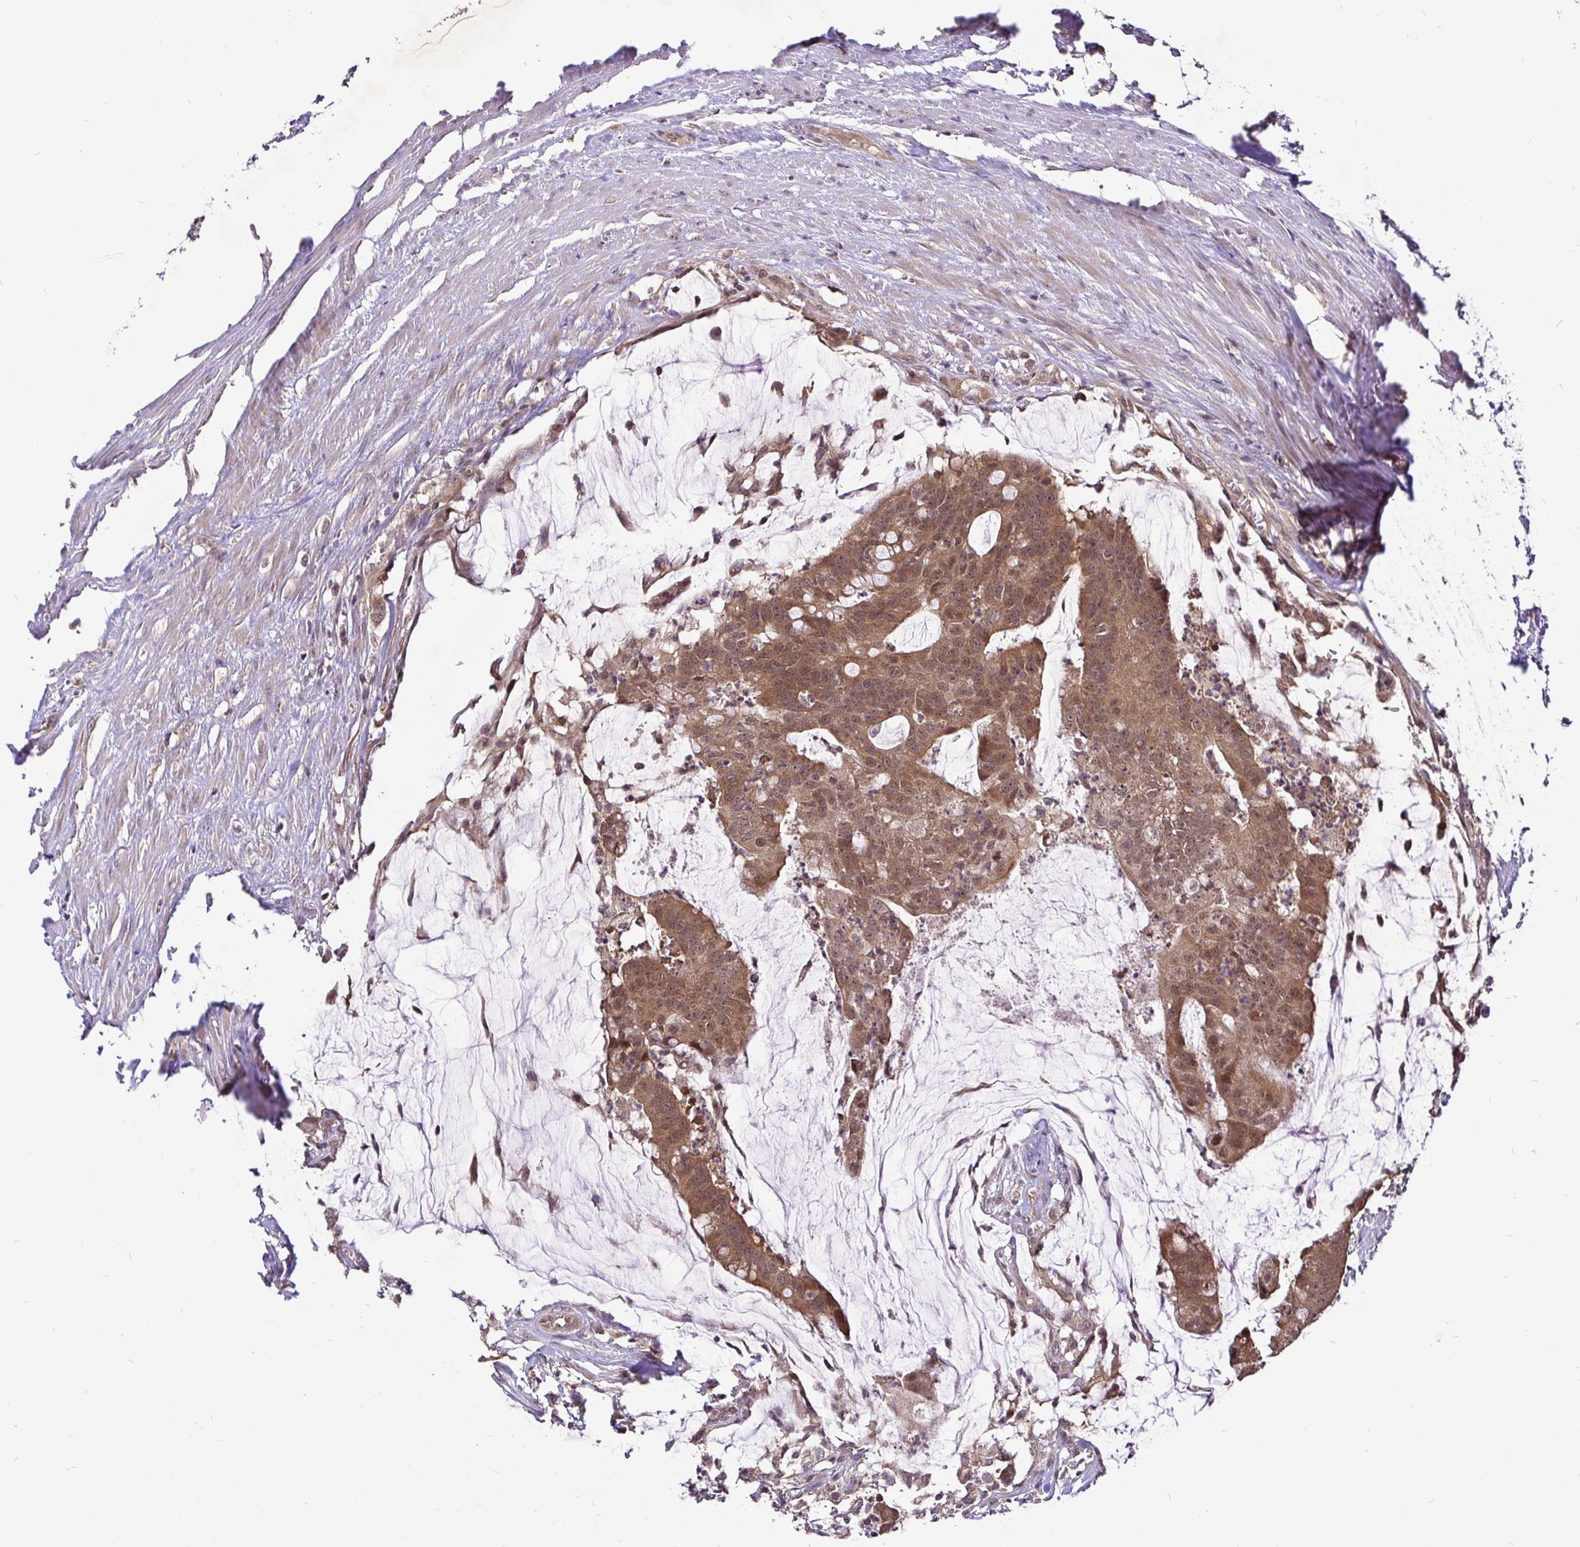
{"staining": {"intensity": "moderate", "quantity": ">75%", "location": "cytoplasmic/membranous,nuclear"}, "tissue": "colorectal cancer", "cell_type": "Tumor cells", "image_type": "cancer", "snomed": [{"axis": "morphology", "description": "Adenocarcinoma, NOS"}, {"axis": "topography", "description": "Colon"}], "caption": "Adenocarcinoma (colorectal) was stained to show a protein in brown. There is medium levels of moderate cytoplasmic/membranous and nuclear positivity in approximately >75% of tumor cells.", "gene": "UBE2M", "patient": {"sex": "male", "age": 62}}